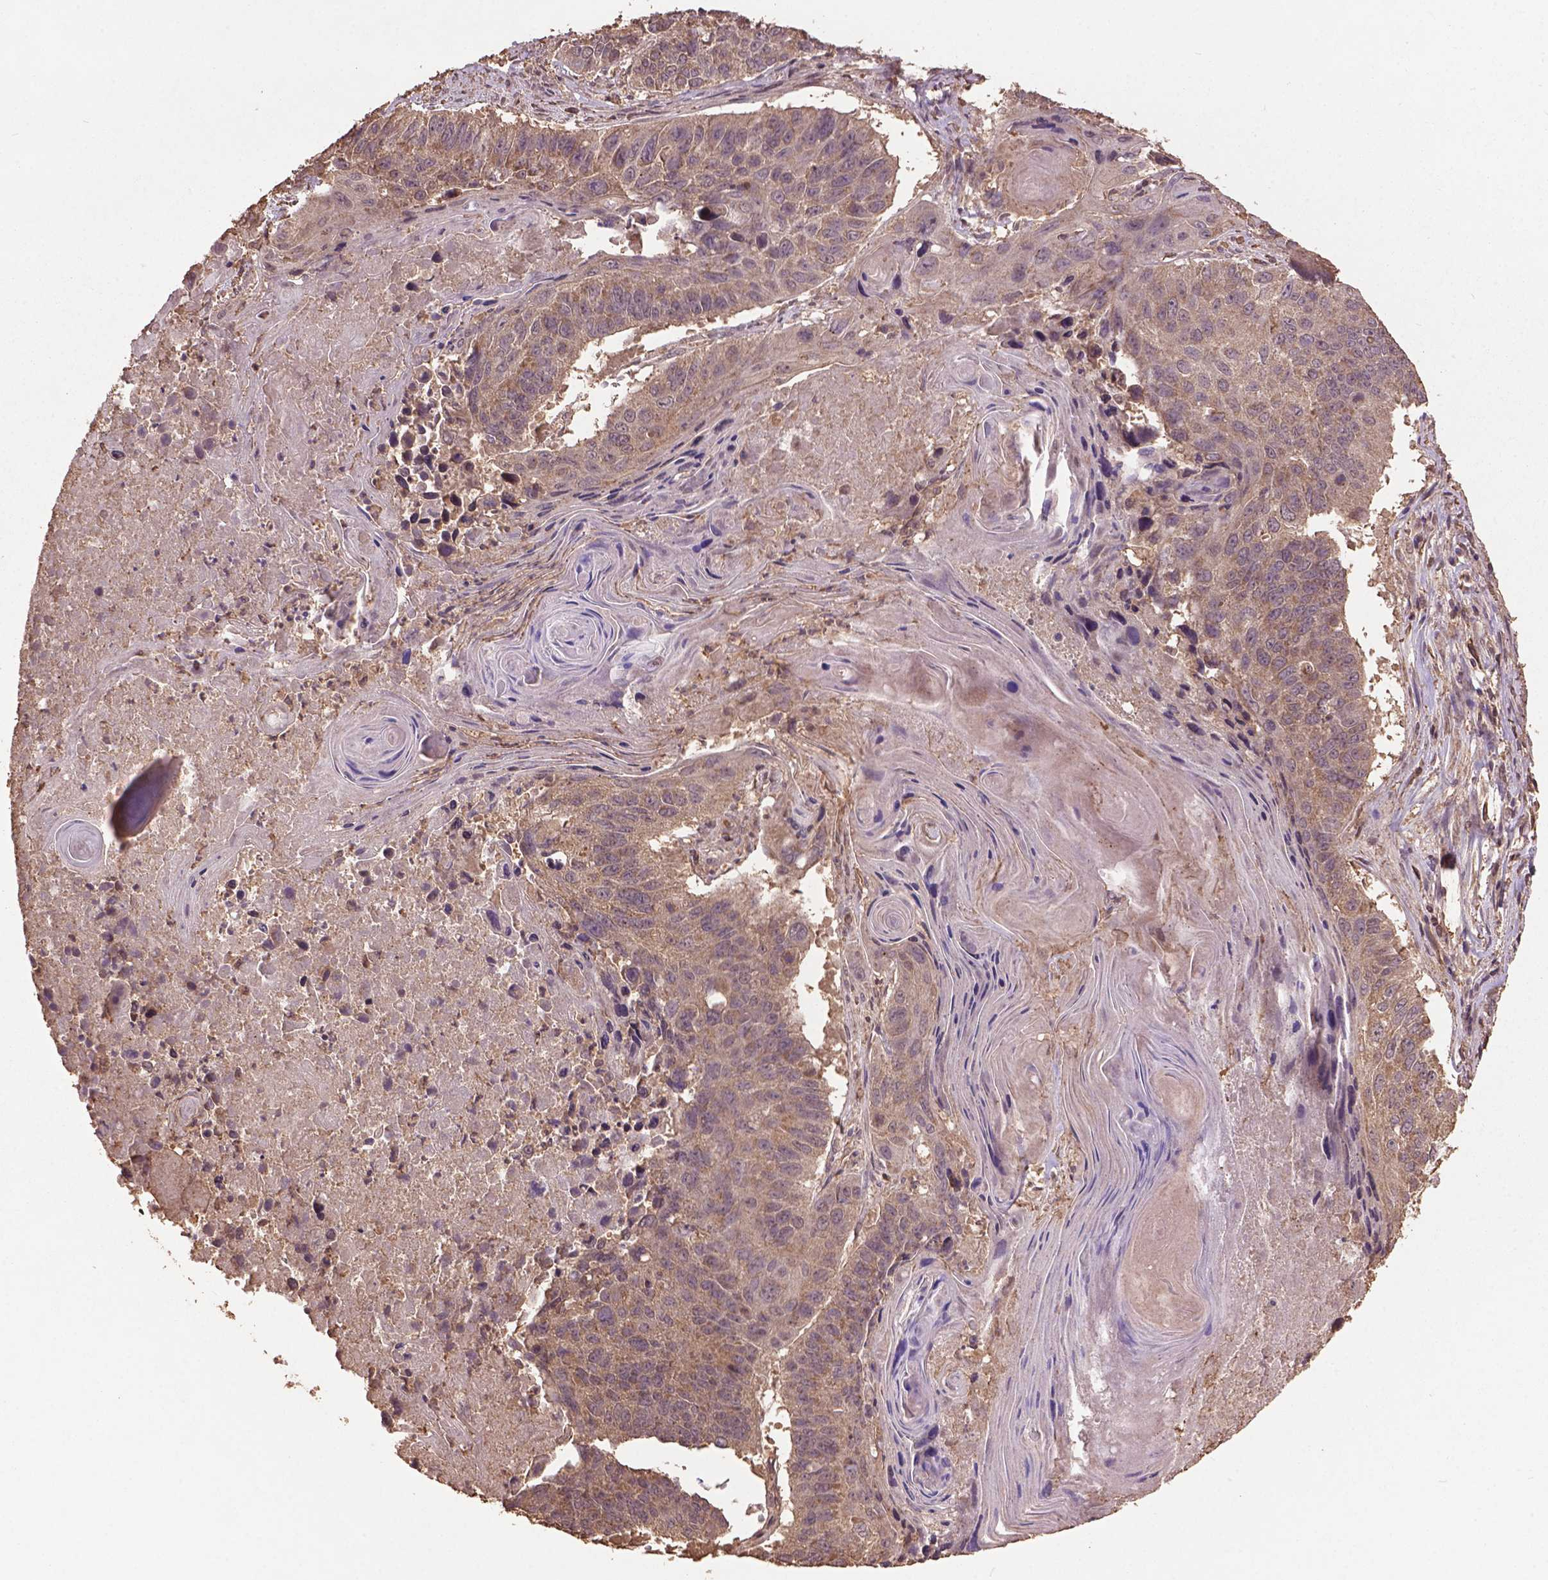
{"staining": {"intensity": "weak", "quantity": "25%-75%", "location": "cytoplasmic/membranous"}, "tissue": "lung cancer", "cell_type": "Tumor cells", "image_type": "cancer", "snomed": [{"axis": "morphology", "description": "Squamous cell carcinoma, NOS"}, {"axis": "topography", "description": "Lung"}], "caption": "The photomicrograph exhibits a brown stain indicating the presence of a protein in the cytoplasmic/membranous of tumor cells in lung cancer (squamous cell carcinoma). (Brightfield microscopy of DAB IHC at high magnification).", "gene": "BABAM1", "patient": {"sex": "male", "age": 73}}